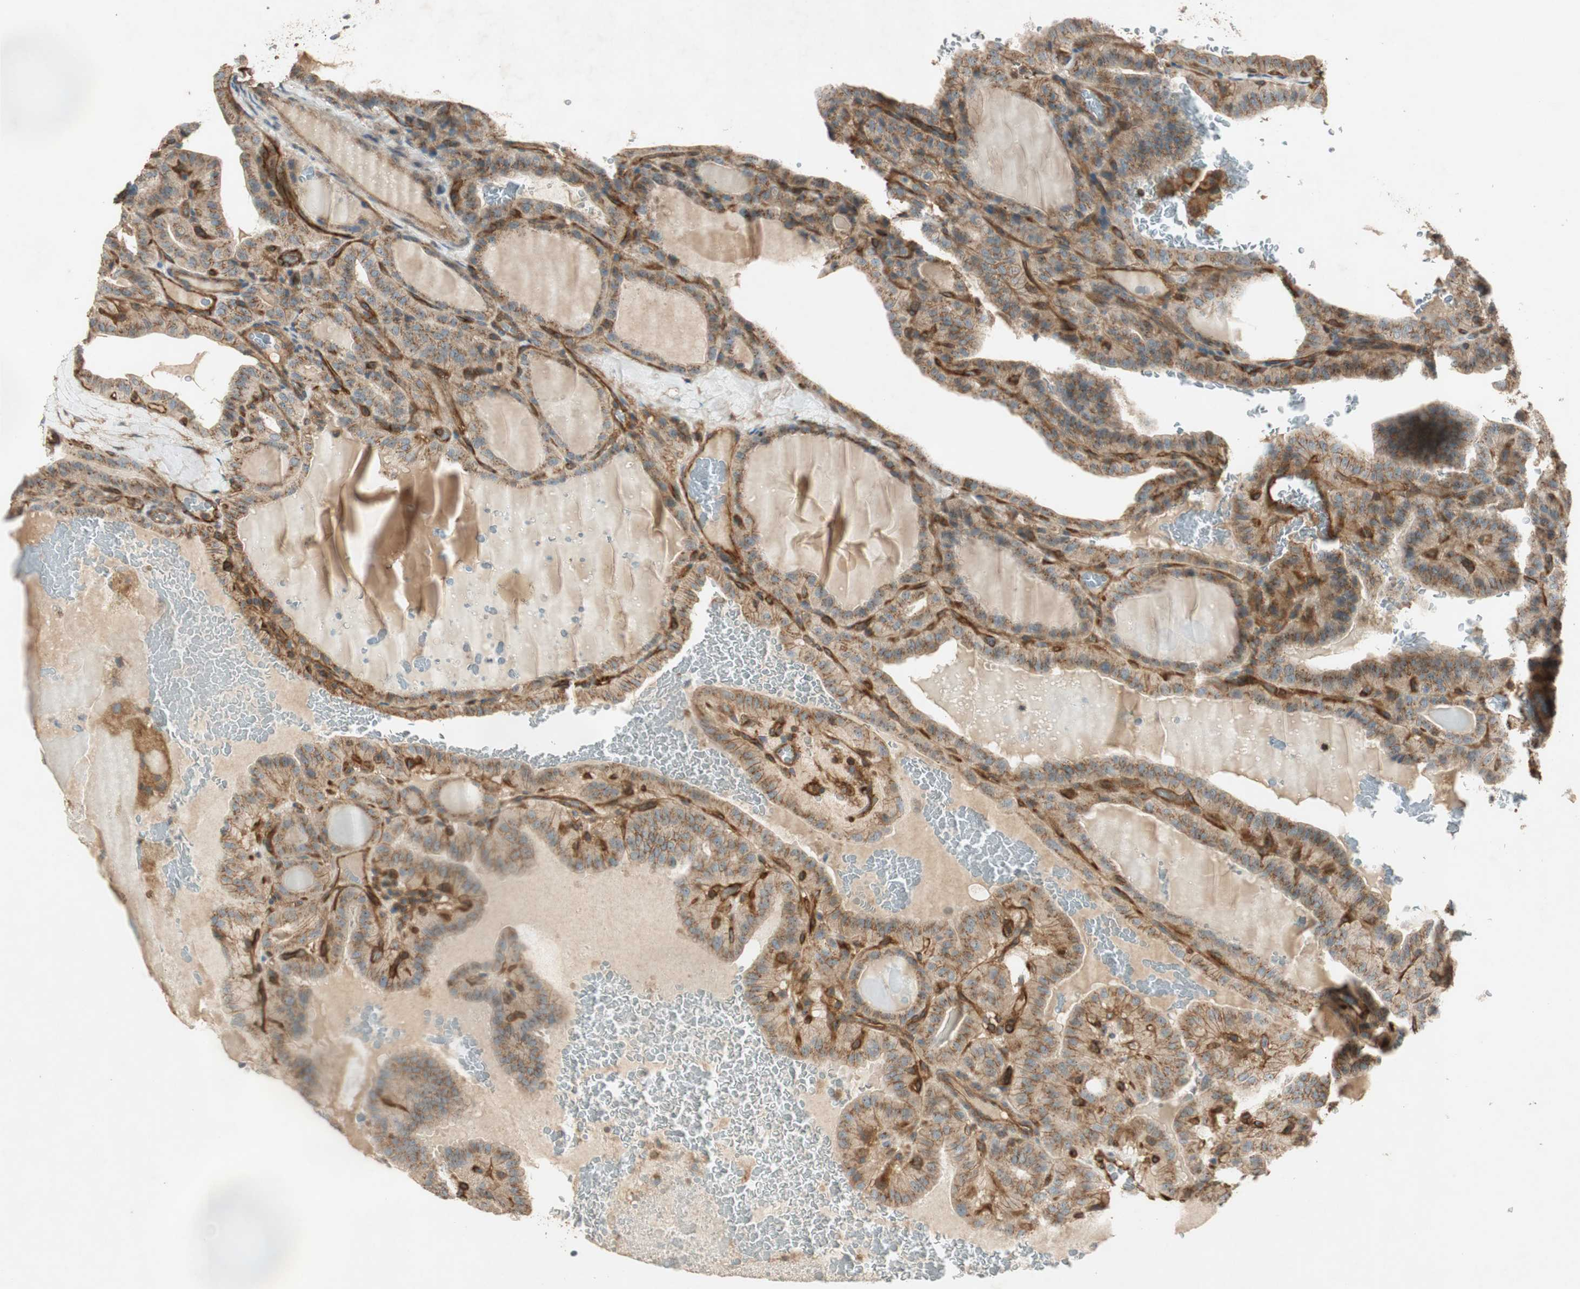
{"staining": {"intensity": "moderate", "quantity": ">75%", "location": "cytoplasmic/membranous"}, "tissue": "thyroid cancer", "cell_type": "Tumor cells", "image_type": "cancer", "snomed": [{"axis": "morphology", "description": "Papillary adenocarcinoma, NOS"}, {"axis": "topography", "description": "Thyroid gland"}], "caption": "Thyroid cancer tissue displays moderate cytoplasmic/membranous staining in approximately >75% of tumor cells, visualized by immunohistochemistry. (DAB (3,3'-diaminobenzidine) IHC, brown staining for protein, blue staining for nuclei).", "gene": "BTN3A3", "patient": {"sex": "male", "age": 77}}